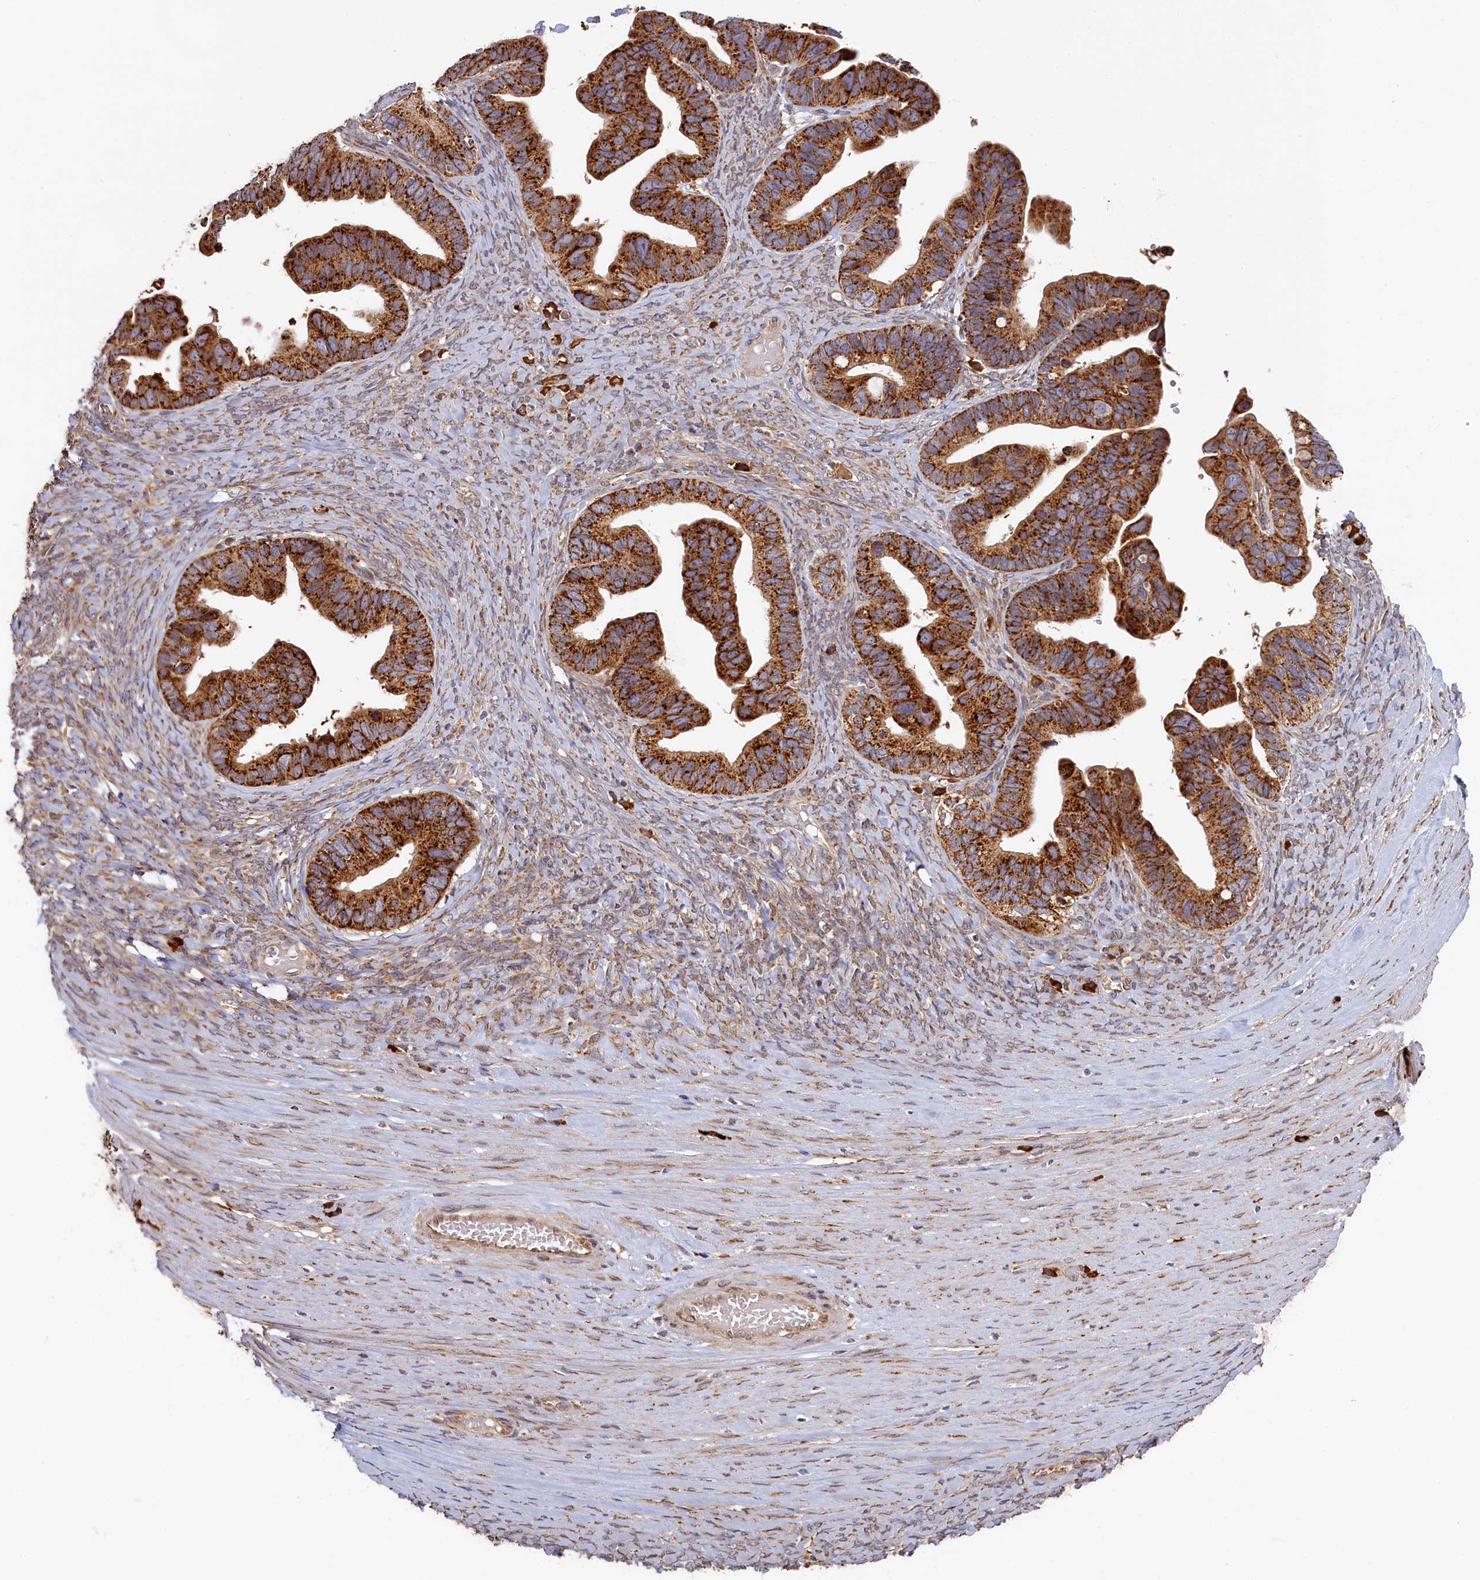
{"staining": {"intensity": "strong", "quantity": ">75%", "location": "cytoplasmic/membranous"}, "tissue": "ovarian cancer", "cell_type": "Tumor cells", "image_type": "cancer", "snomed": [{"axis": "morphology", "description": "Cystadenocarcinoma, serous, NOS"}, {"axis": "topography", "description": "Ovary"}], "caption": "A high-resolution micrograph shows immunohistochemistry (IHC) staining of ovarian cancer (serous cystadenocarcinoma), which shows strong cytoplasmic/membranous positivity in about >75% of tumor cells.", "gene": "CEP44", "patient": {"sex": "female", "age": 56}}